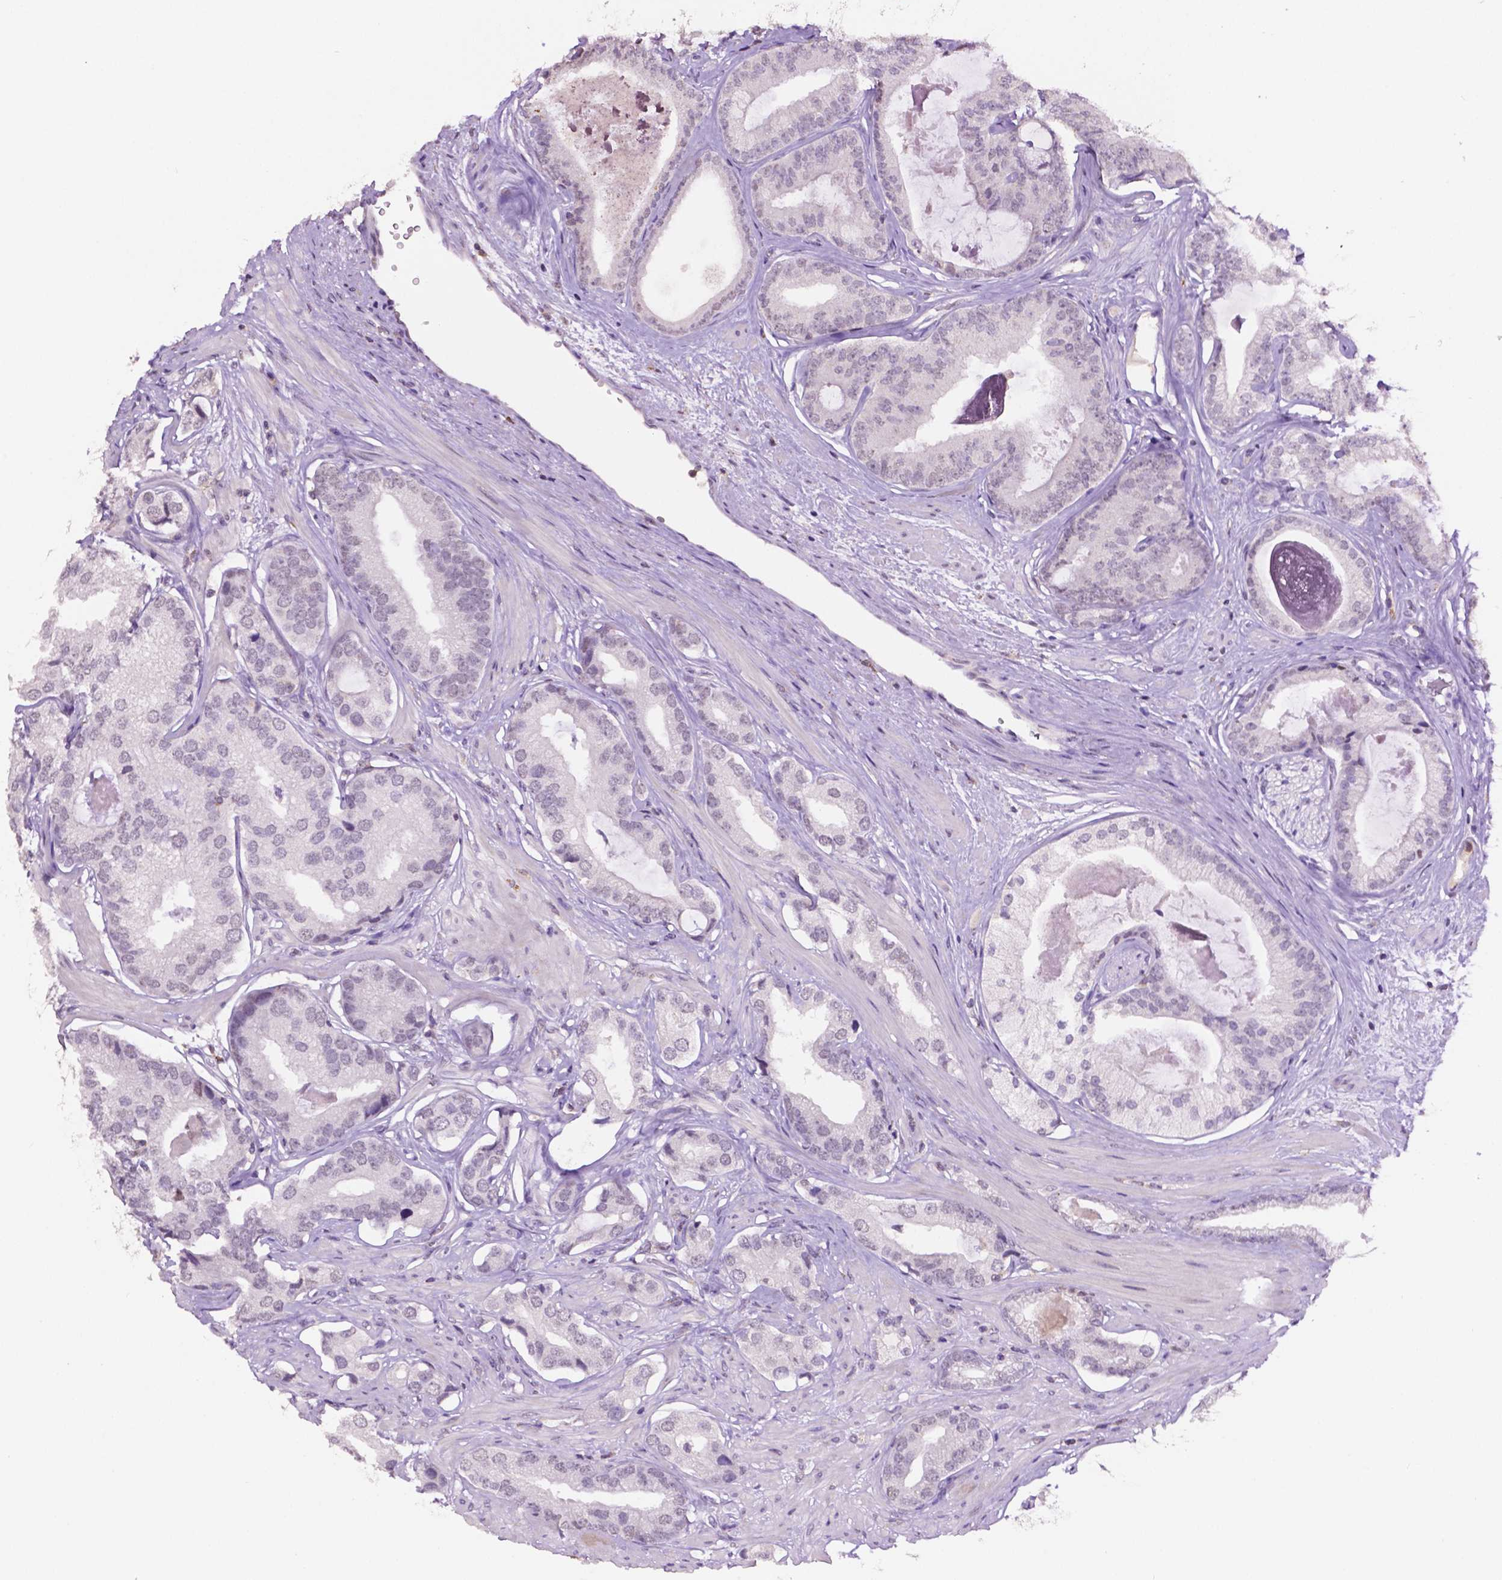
{"staining": {"intensity": "negative", "quantity": "none", "location": "none"}, "tissue": "prostate cancer", "cell_type": "Tumor cells", "image_type": "cancer", "snomed": [{"axis": "morphology", "description": "Adenocarcinoma, Low grade"}, {"axis": "topography", "description": "Prostate"}], "caption": "DAB (3,3'-diaminobenzidine) immunohistochemical staining of prostate cancer (adenocarcinoma (low-grade)) shows no significant positivity in tumor cells. (Stains: DAB (3,3'-diaminobenzidine) IHC with hematoxylin counter stain, Microscopy: brightfield microscopy at high magnification).", "gene": "PTPN6", "patient": {"sex": "male", "age": 61}}